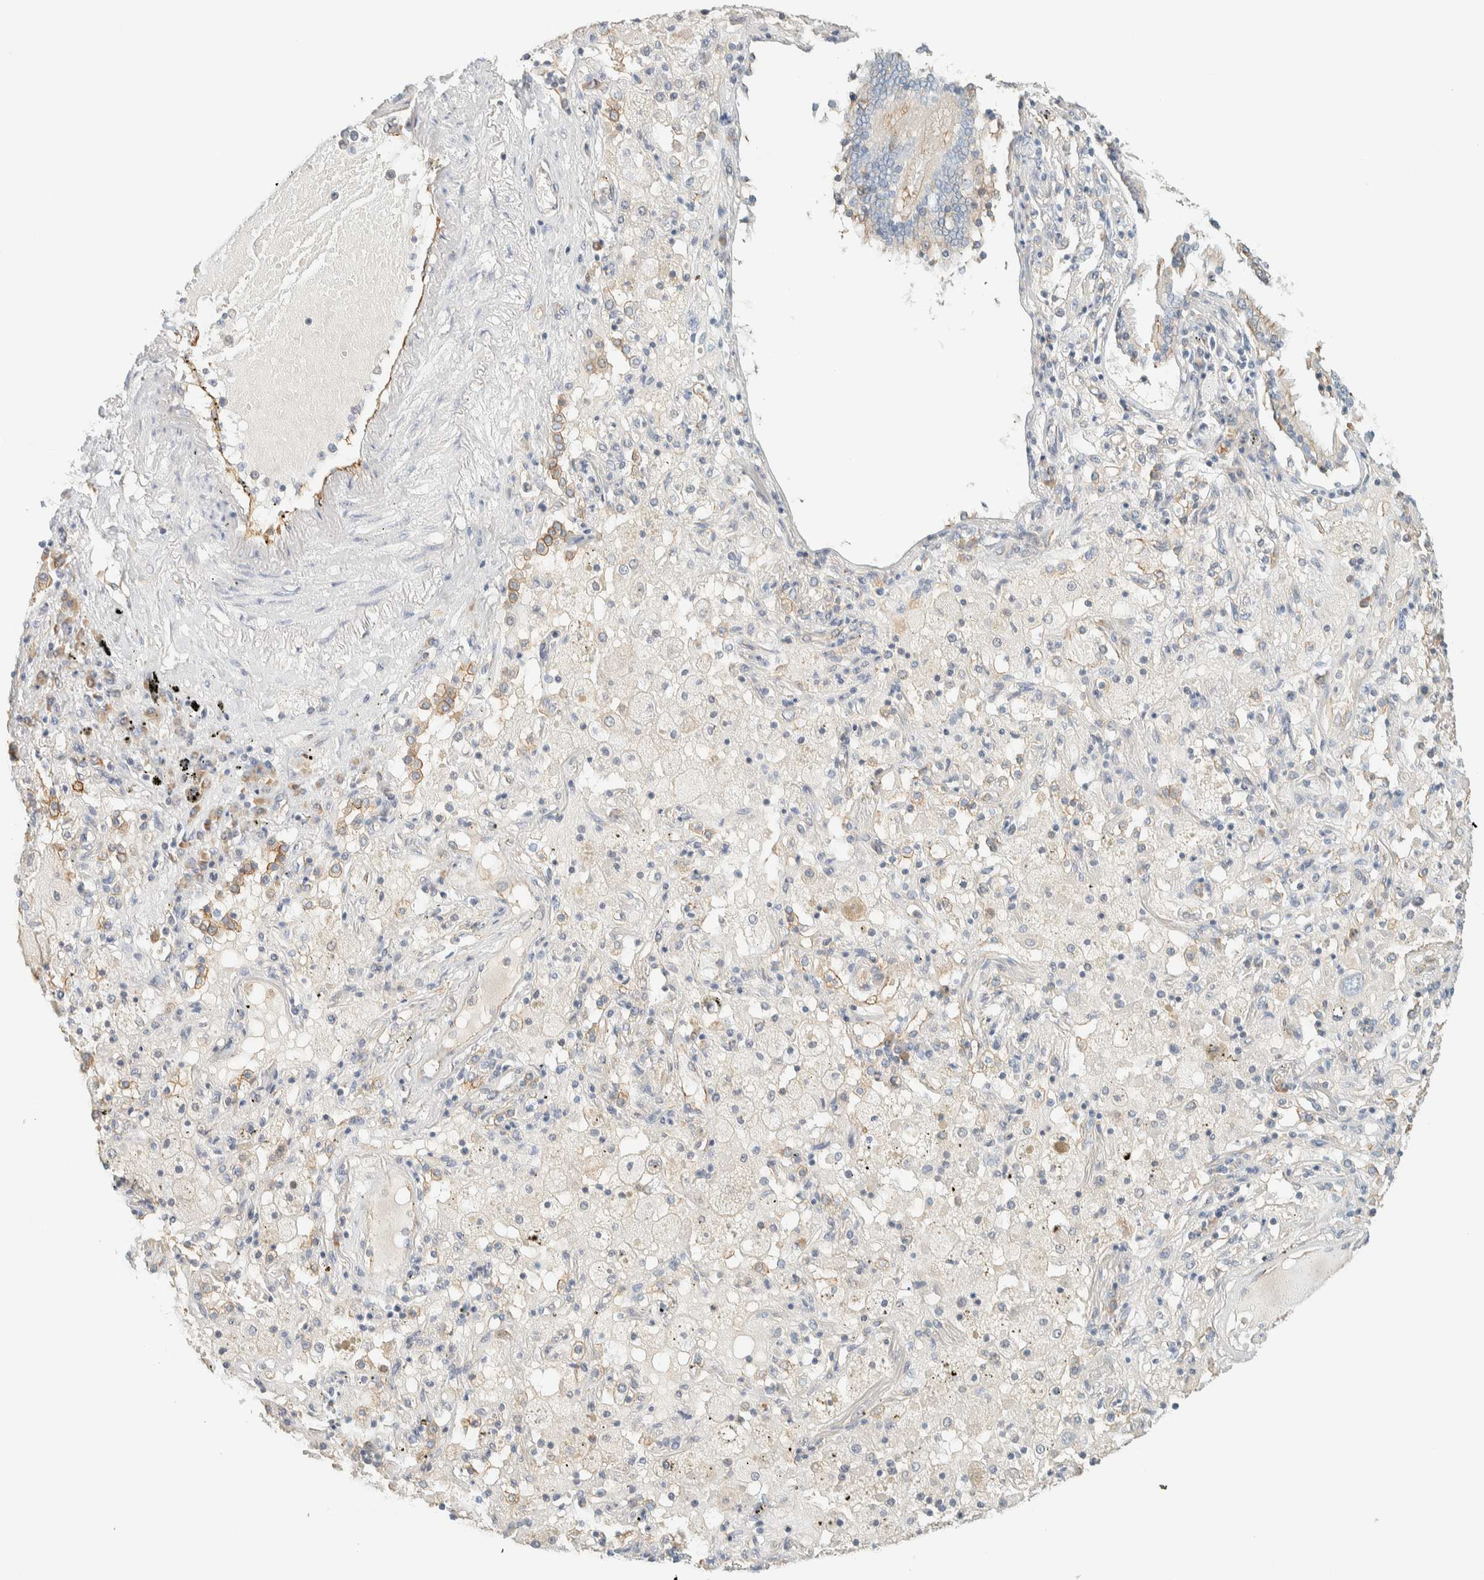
{"staining": {"intensity": "negative", "quantity": "none", "location": "none"}, "tissue": "lung cancer", "cell_type": "Tumor cells", "image_type": "cancer", "snomed": [{"axis": "morphology", "description": "Squamous cell carcinoma, NOS"}, {"axis": "topography", "description": "Lung"}], "caption": "Lung cancer (squamous cell carcinoma) was stained to show a protein in brown. There is no significant positivity in tumor cells.", "gene": "LIMA1", "patient": {"sex": "male", "age": 65}}